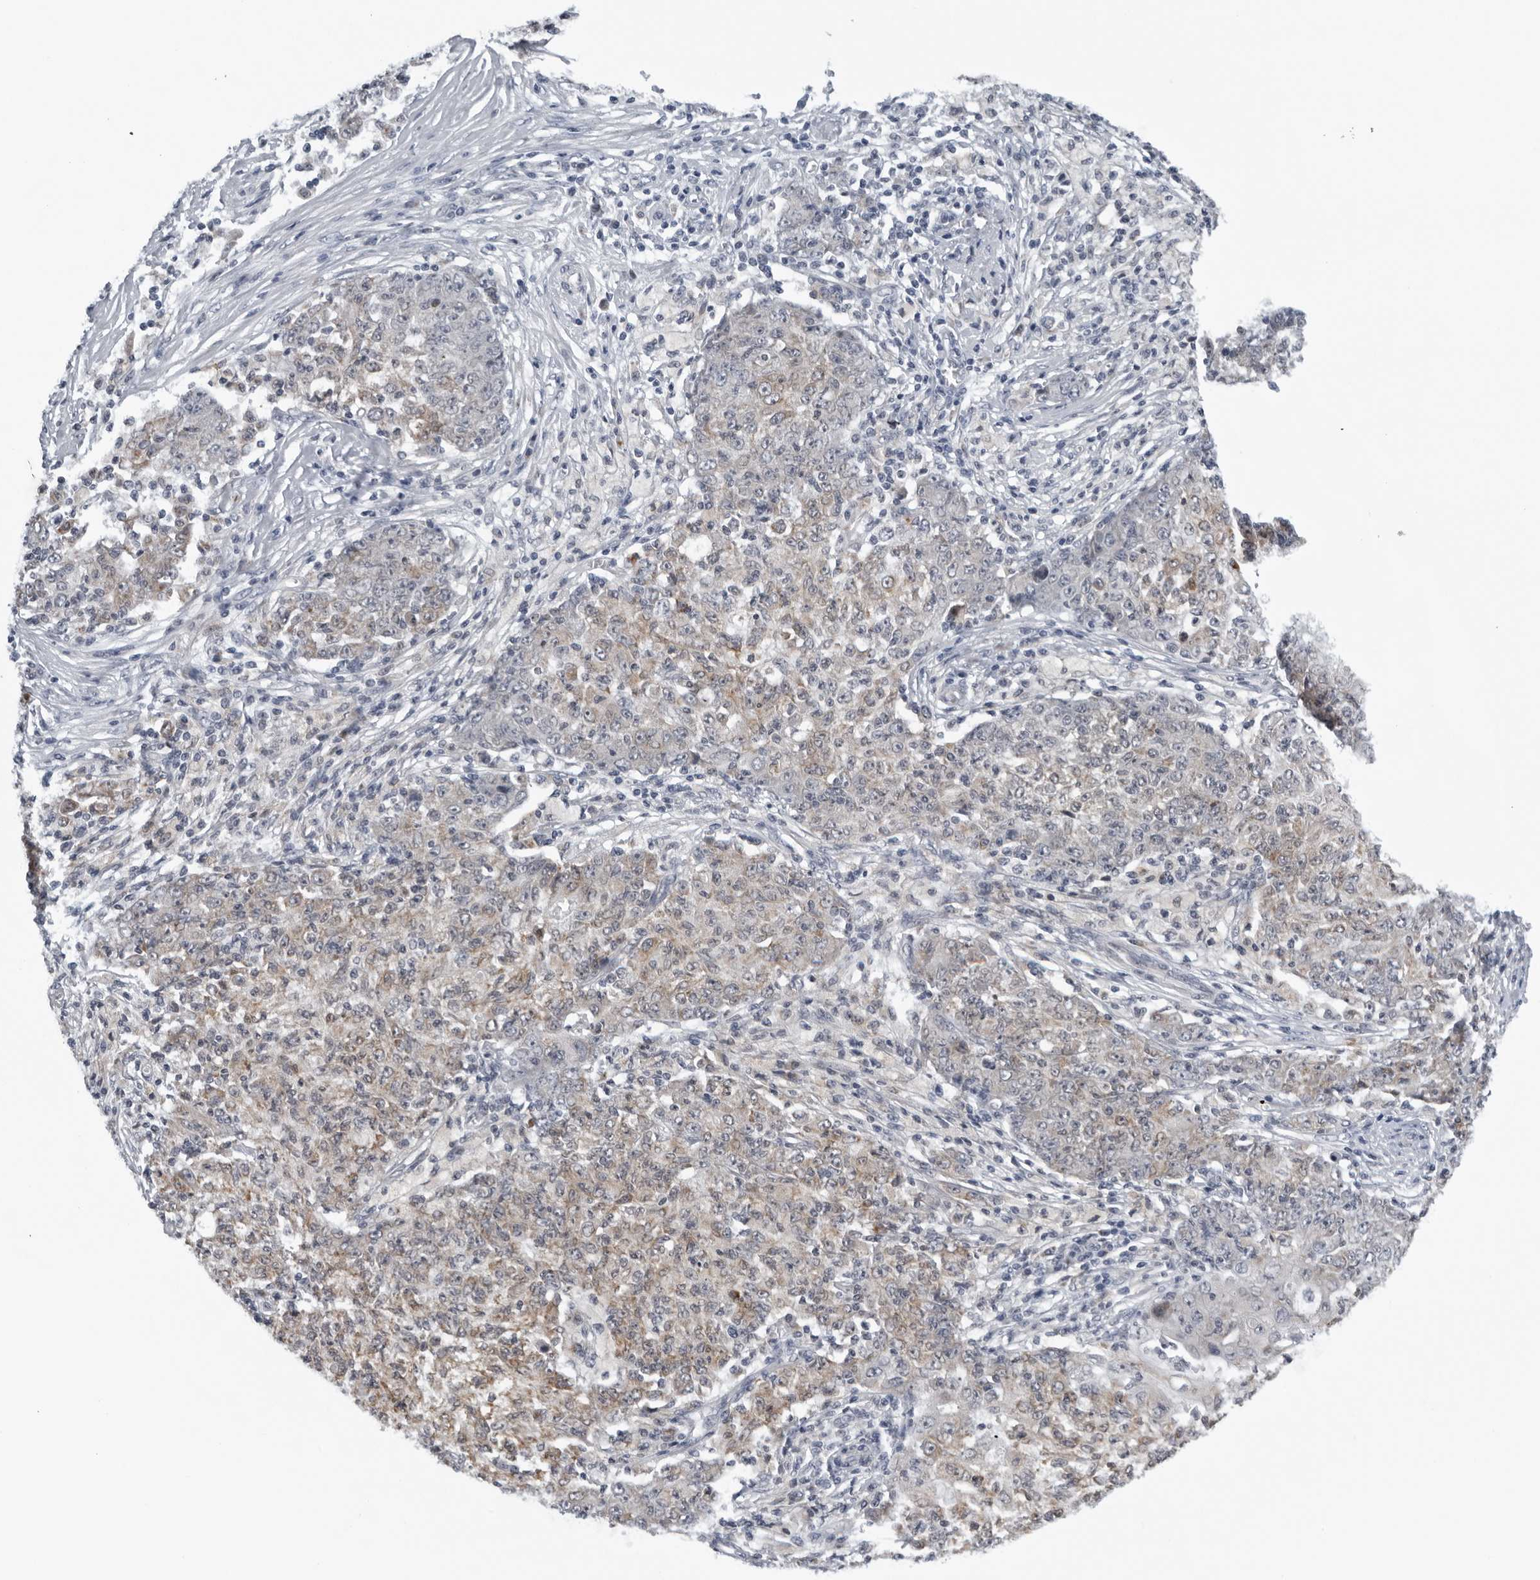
{"staining": {"intensity": "weak", "quantity": "25%-75%", "location": "cytoplasmic/membranous"}, "tissue": "ovarian cancer", "cell_type": "Tumor cells", "image_type": "cancer", "snomed": [{"axis": "morphology", "description": "Carcinoma, endometroid"}, {"axis": "topography", "description": "Ovary"}], "caption": "Brown immunohistochemical staining in ovarian cancer shows weak cytoplasmic/membranous staining in about 25%-75% of tumor cells.", "gene": "CPT2", "patient": {"sex": "female", "age": 42}}